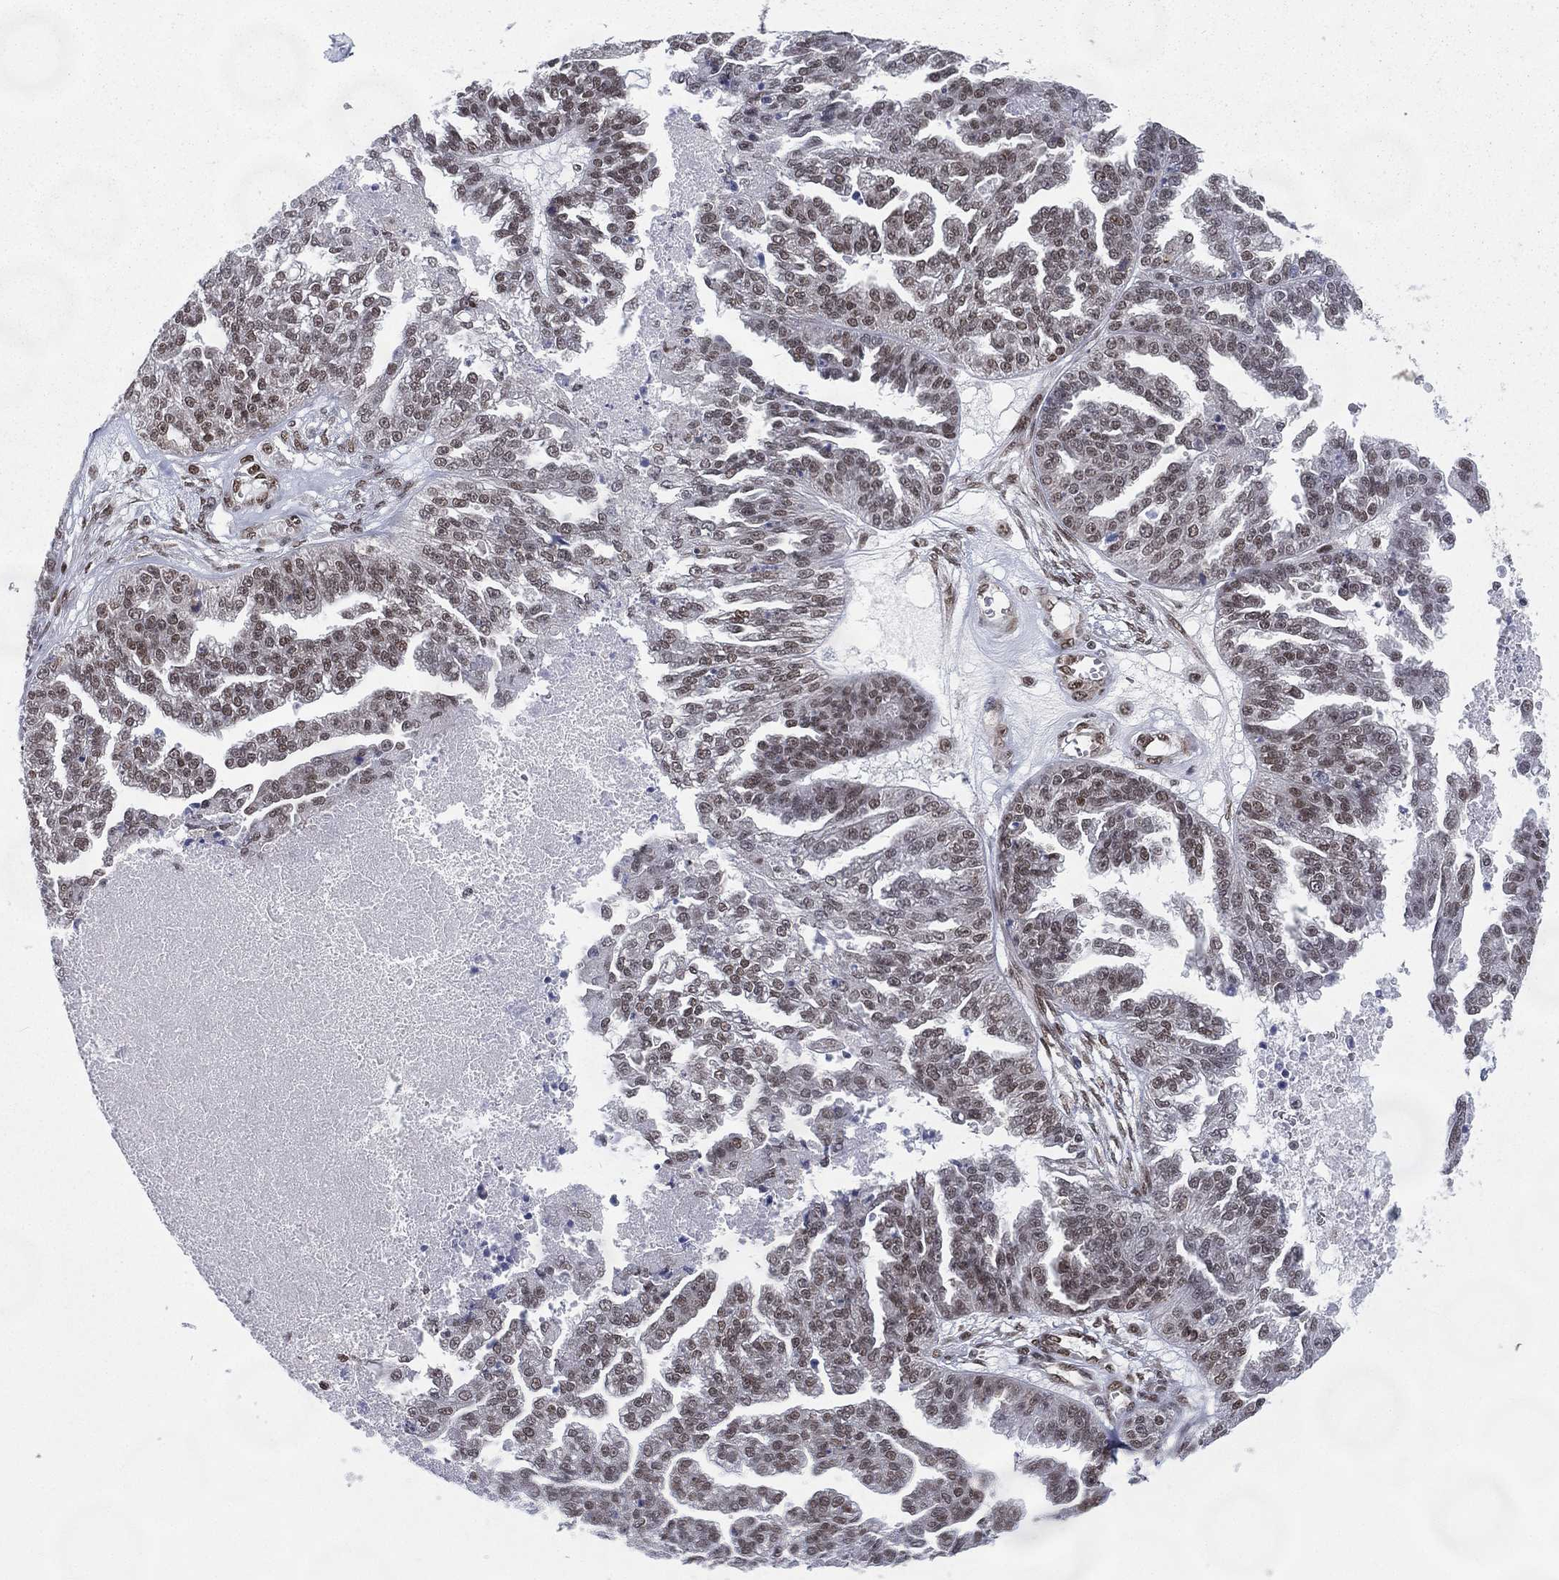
{"staining": {"intensity": "weak", "quantity": "<25%", "location": "nuclear"}, "tissue": "ovarian cancer", "cell_type": "Tumor cells", "image_type": "cancer", "snomed": [{"axis": "morphology", "description": "Cystadenocarcinoma, serous, NOS"}, {"axis": "topography", "description": "Ovary"}], "caption": "Immunohistochemical staining of human serous cystadenocarcinoma (ovarian) shows no significant staining in tumor cells. (Immunohistochemistry, brightfield microscopy, high magnification).", "gene": "FUBP3", "patient": {"sex": "female", "age": 58}}